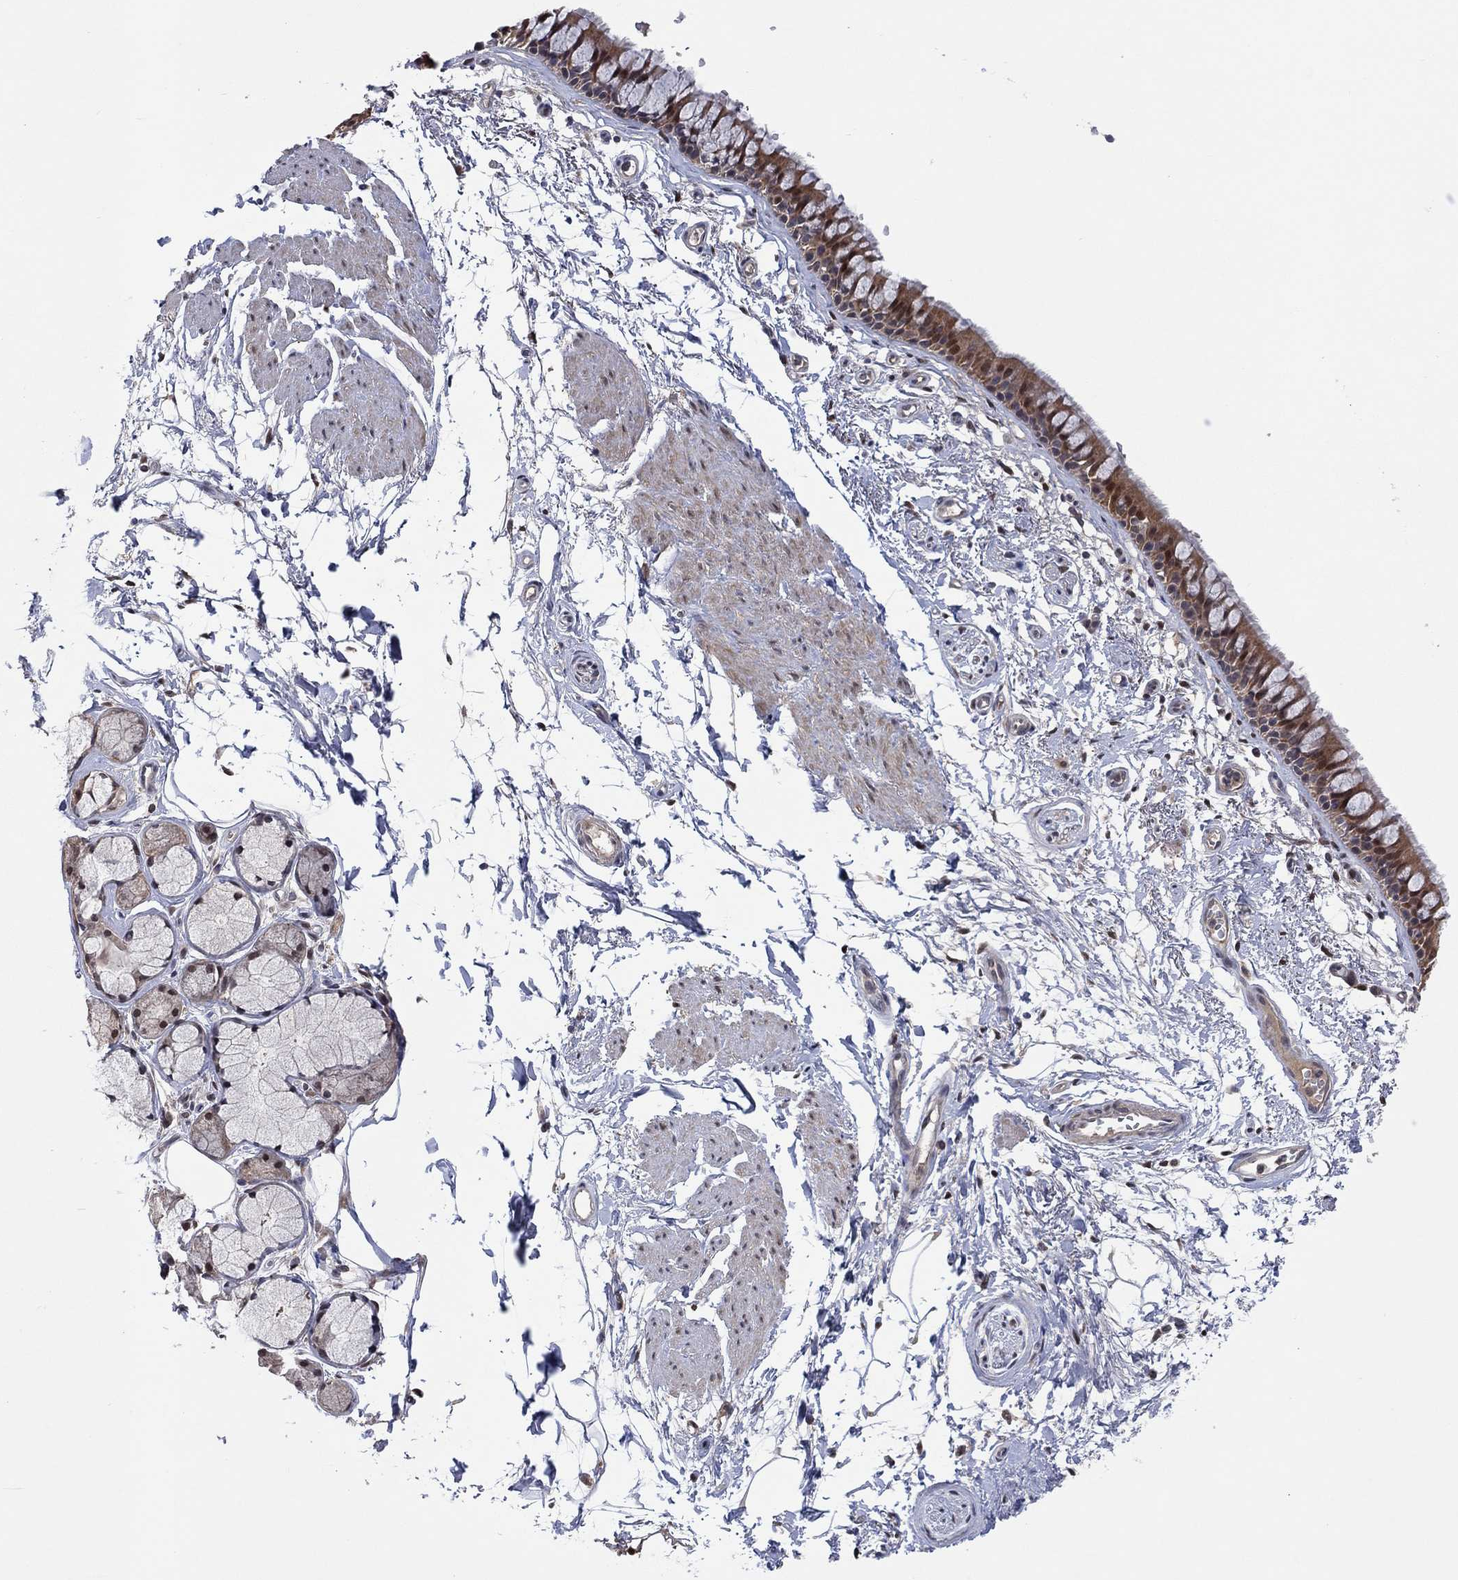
{"staining": {"intensity": "moderate", "quantity": ">75%", "location": "cytoplasmic/membranous"}, "tissue": "bronchus", "cell_type": "Respiratory epithelial cells", "image_type": "normal", "snomed": [{"axis": "morphology", "description": "Normal tissue, NOS"}, {"axis": "topography", "description": "Cartilage tissue"}, {"axis": "topography", "description": "Bronchus"}], "caption": "Respiratory epithelial cells exhibit moderate cytoplasmic/membranous staining in approximately >75% of cells in normal bronchus. The protein of interest is shown in brown color, while the nuclei are stained blue.", "gene": "IAH1", "patient": {"sex": "male", "age": 66}}